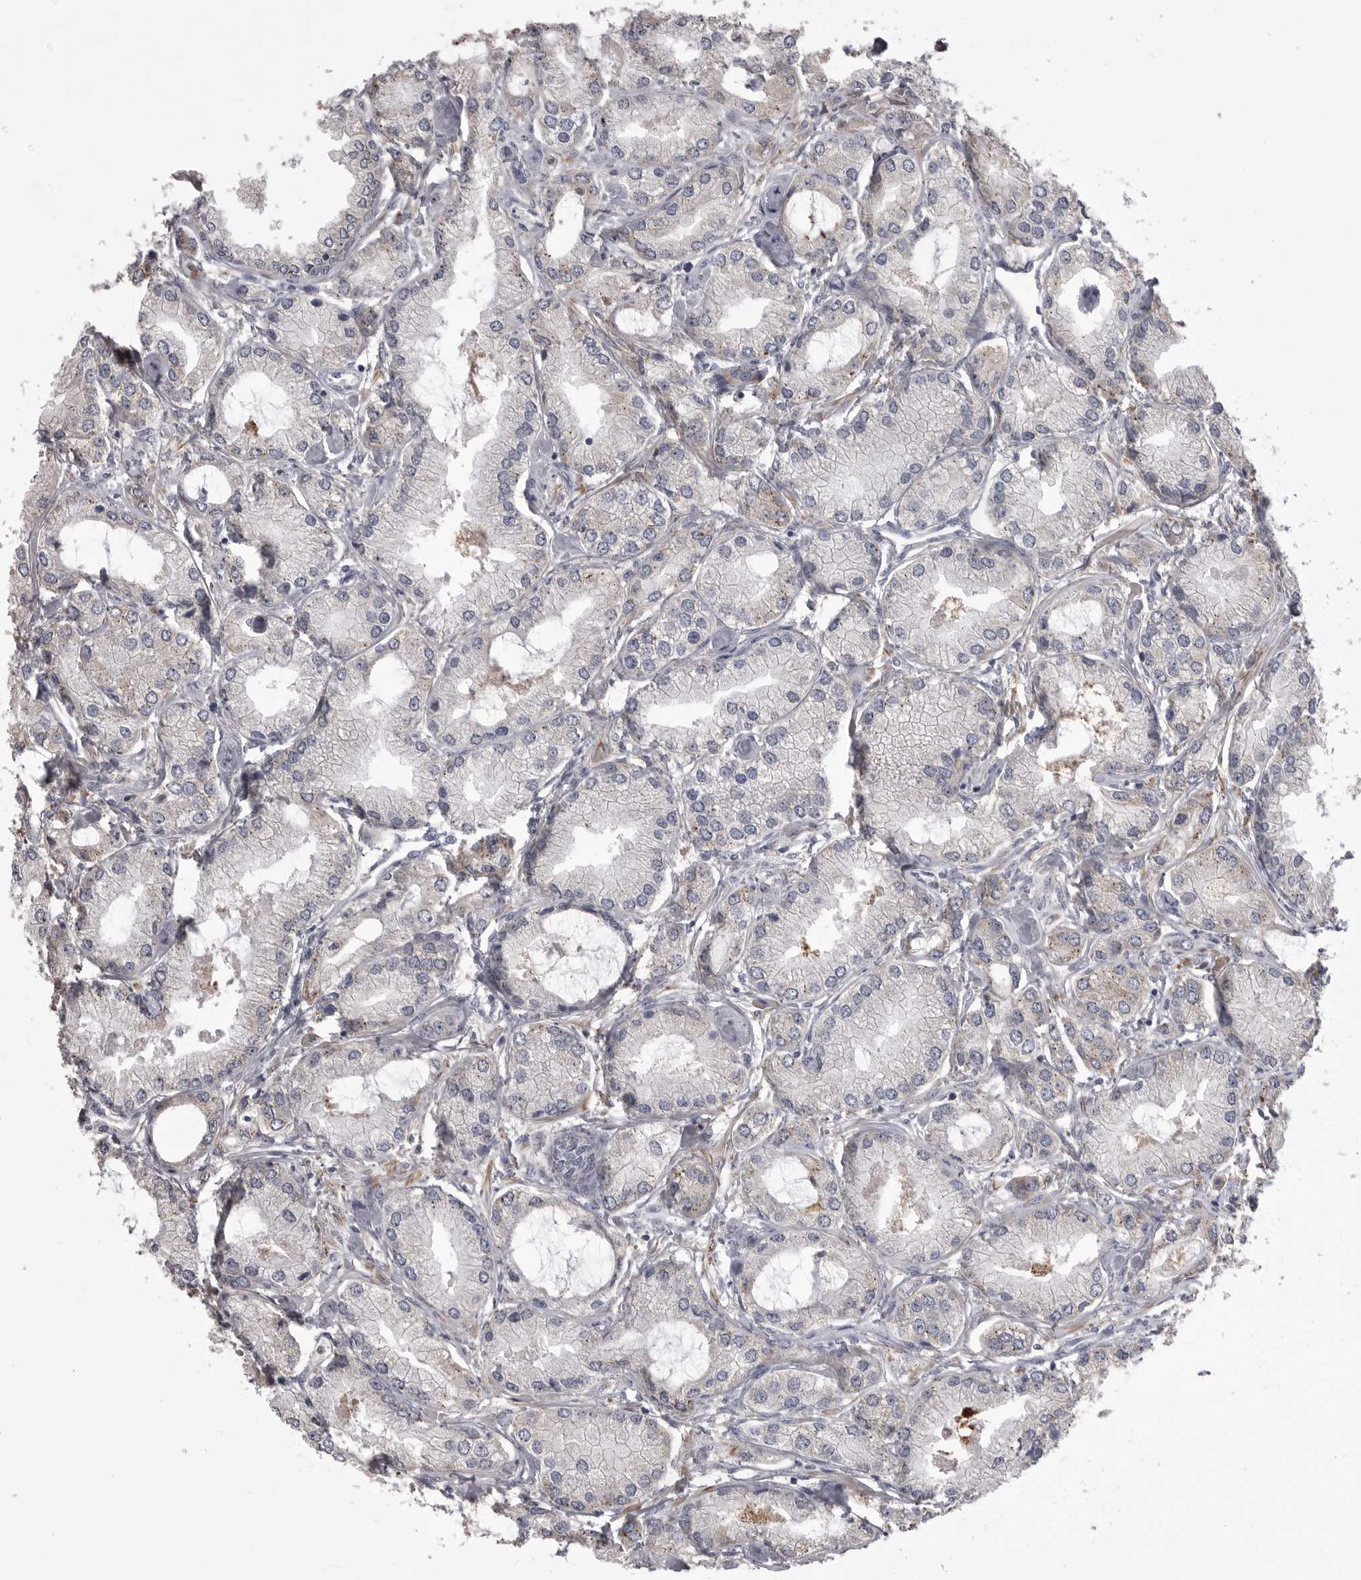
{"staining": {"intensity": "weak", "quantity": "25%-75%", "location": "cytoplasmic/membranous"}, "tissue": "prostate cancer", "cell_type": "Tumor cells", "image_type": "cancer", "snomed": [{"axis": "morphology", "description": "Adenocarcinoma, Low grade"}, {"axis": "topography", "description": "Prostate"}], "caption": "This image shows prostate cancer stained with immunohistochemistry to label a protein in brown. The cytoplasmic/membranous of tumor cells show weak positivity for the protein. Nuclei are counter-stained blue.", "gene": "CMTM6", "patient": {"sex": "male", "age": 62}}